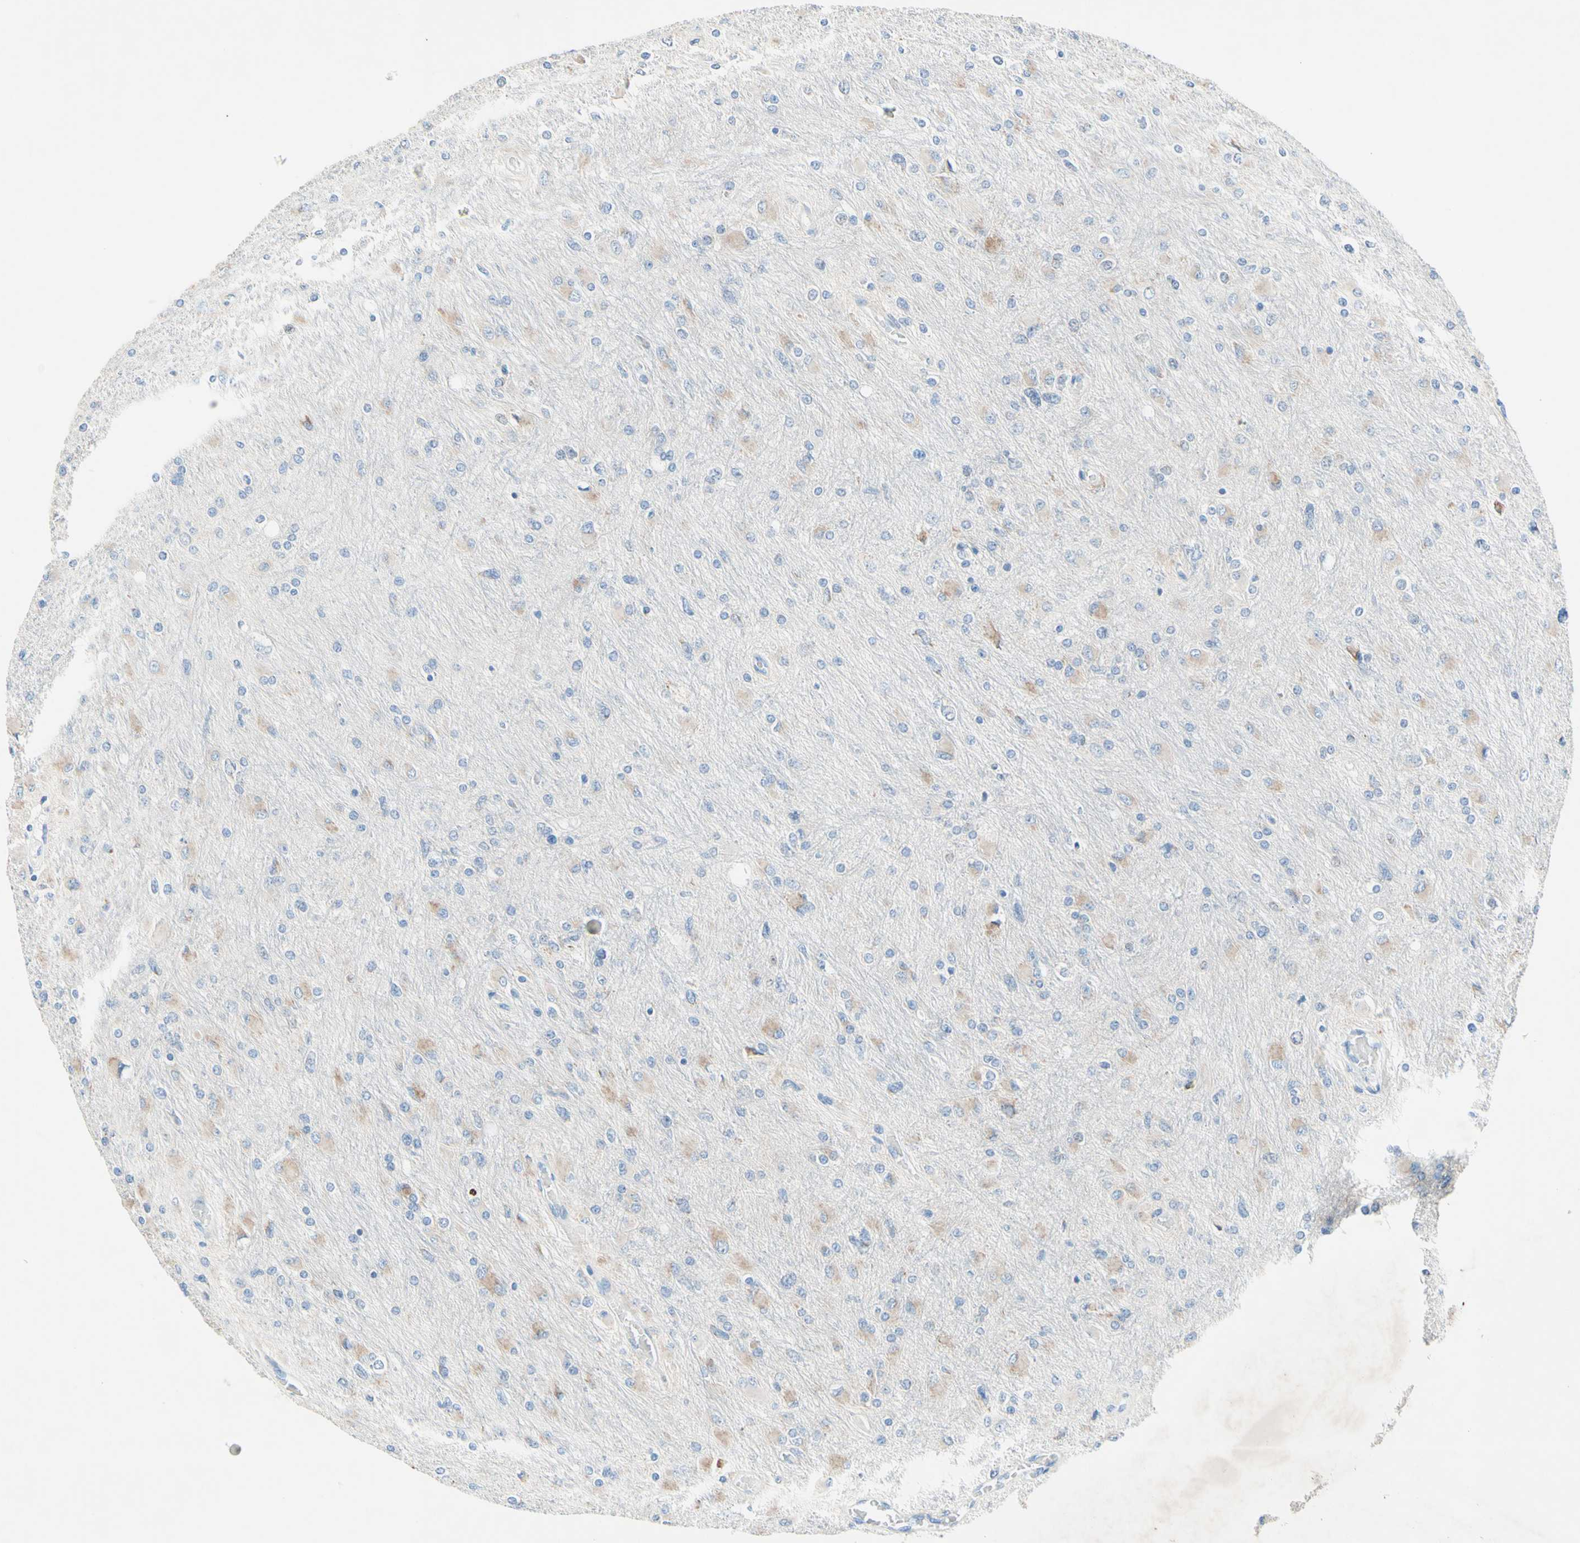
{"staining": {"intensity": "negative", "quantity": "none", "location": "none"}, "tissue": "glioma", "cell_type": "Tumor cells", "image_type": "cancer", "snomed": [{"axis": "morphology", "description": "Glioma, malignant, High grade"}, {"axis": "topography", "description": "Cerebral cortex"}], "caption": "This is an immunohistochemistry (IHC) image of malignant high-grade glioma. There is no positivity in tumor cells.", "gene": "MFF", "patient": {"sex": "female", "age": 36}}